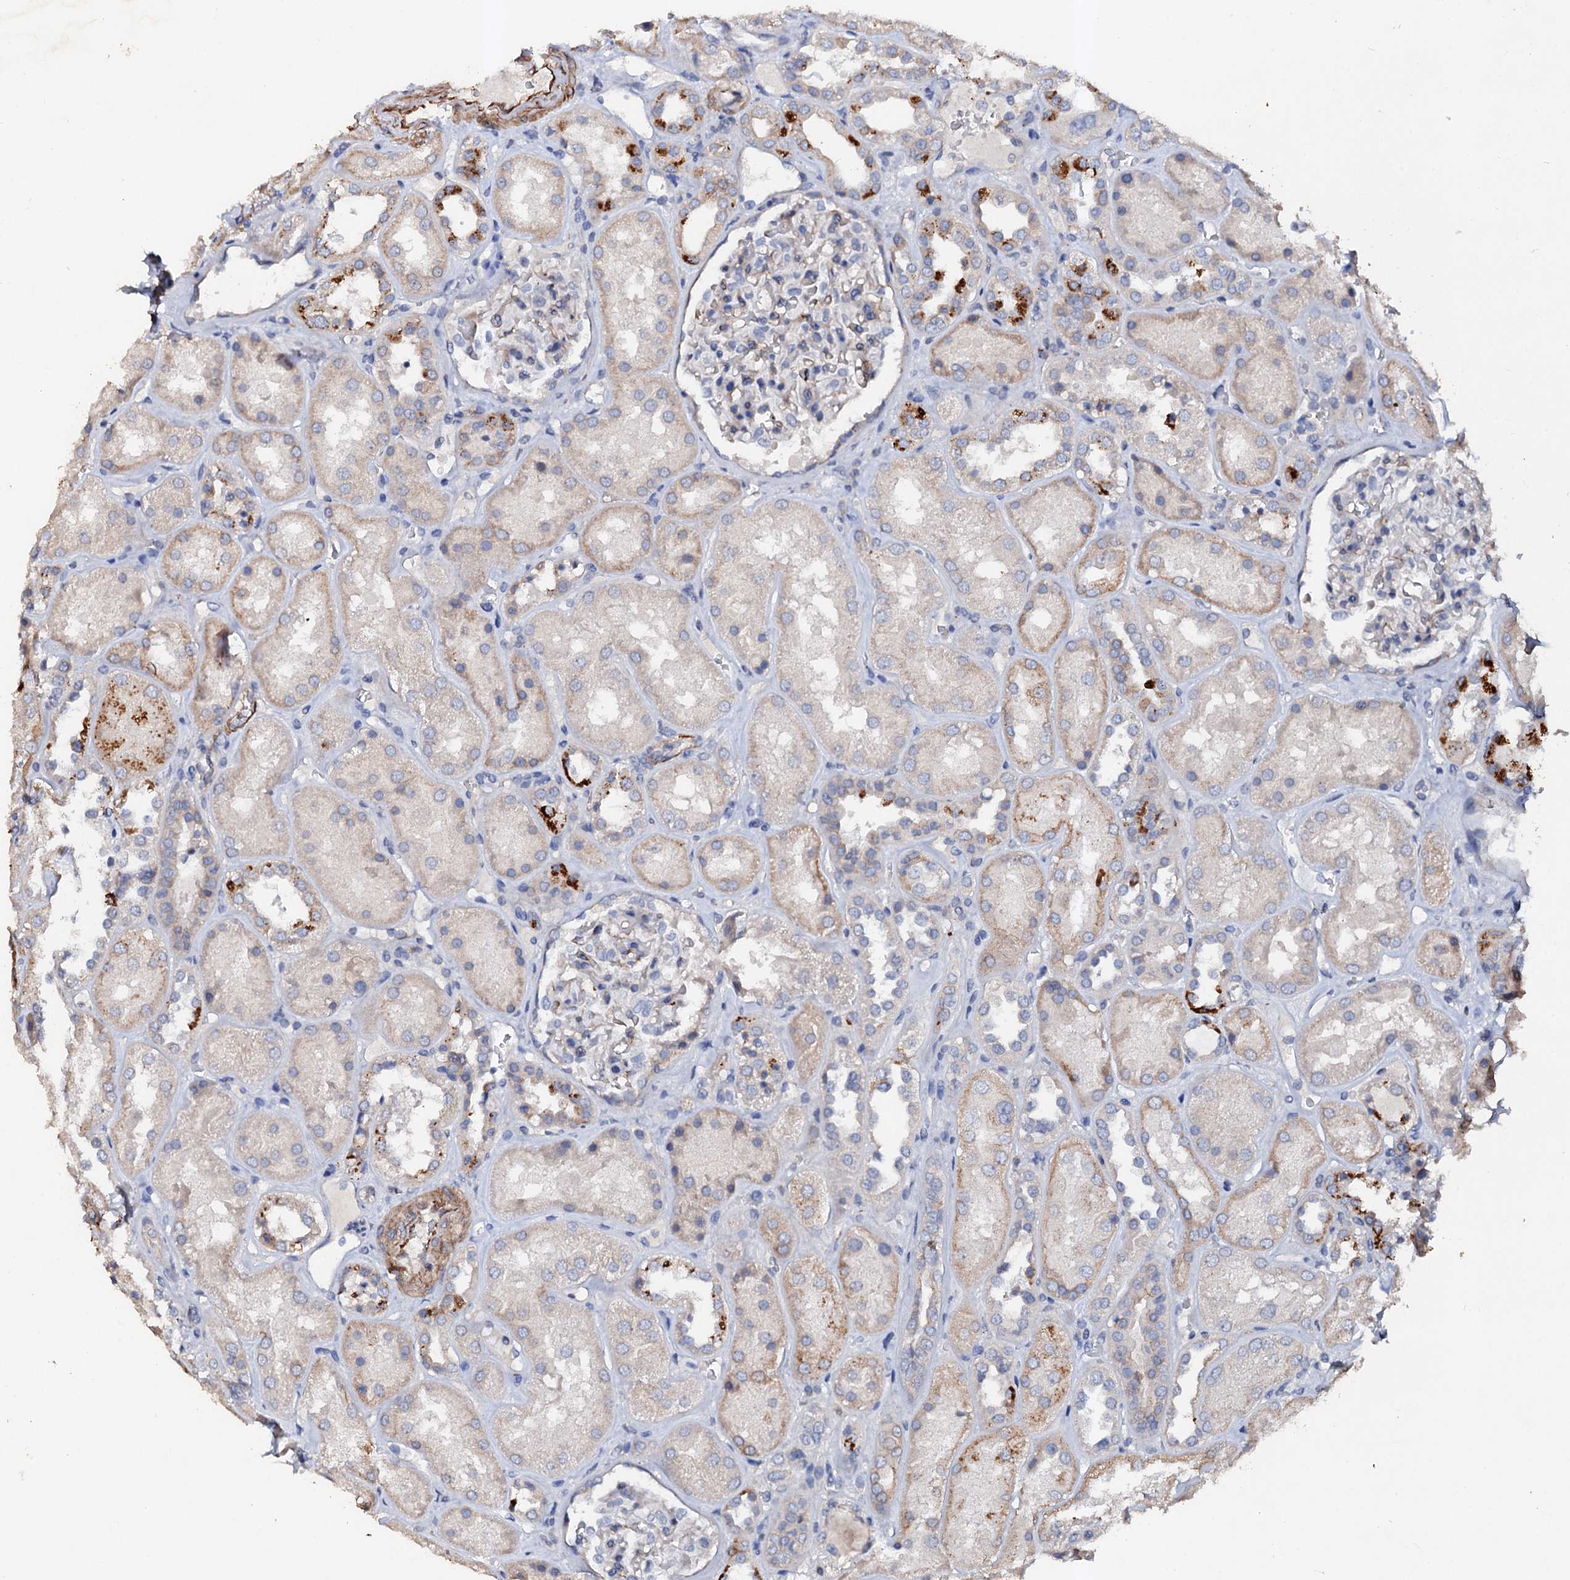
{"staining": {"intensity": "negative", "quantity": "none", "location": "none"}, "tissue": "kidney", "cell_type": "Cells in glomeruli", "image_type": "normal", "snomed": [{"axis": "morphology", "description": "Normal tissue, NOS"}, {"axis": "topography", "description": "Kidney"}], "caption": "An image of kidney stained for a protein reveals no brown staining in cells in glomeruli. (Brightfield microscopy of DAB immunohistochemistry (IHC) at high magnification).", "gene": "VPS36", "patient": {"sex": "male", "age": 70}}